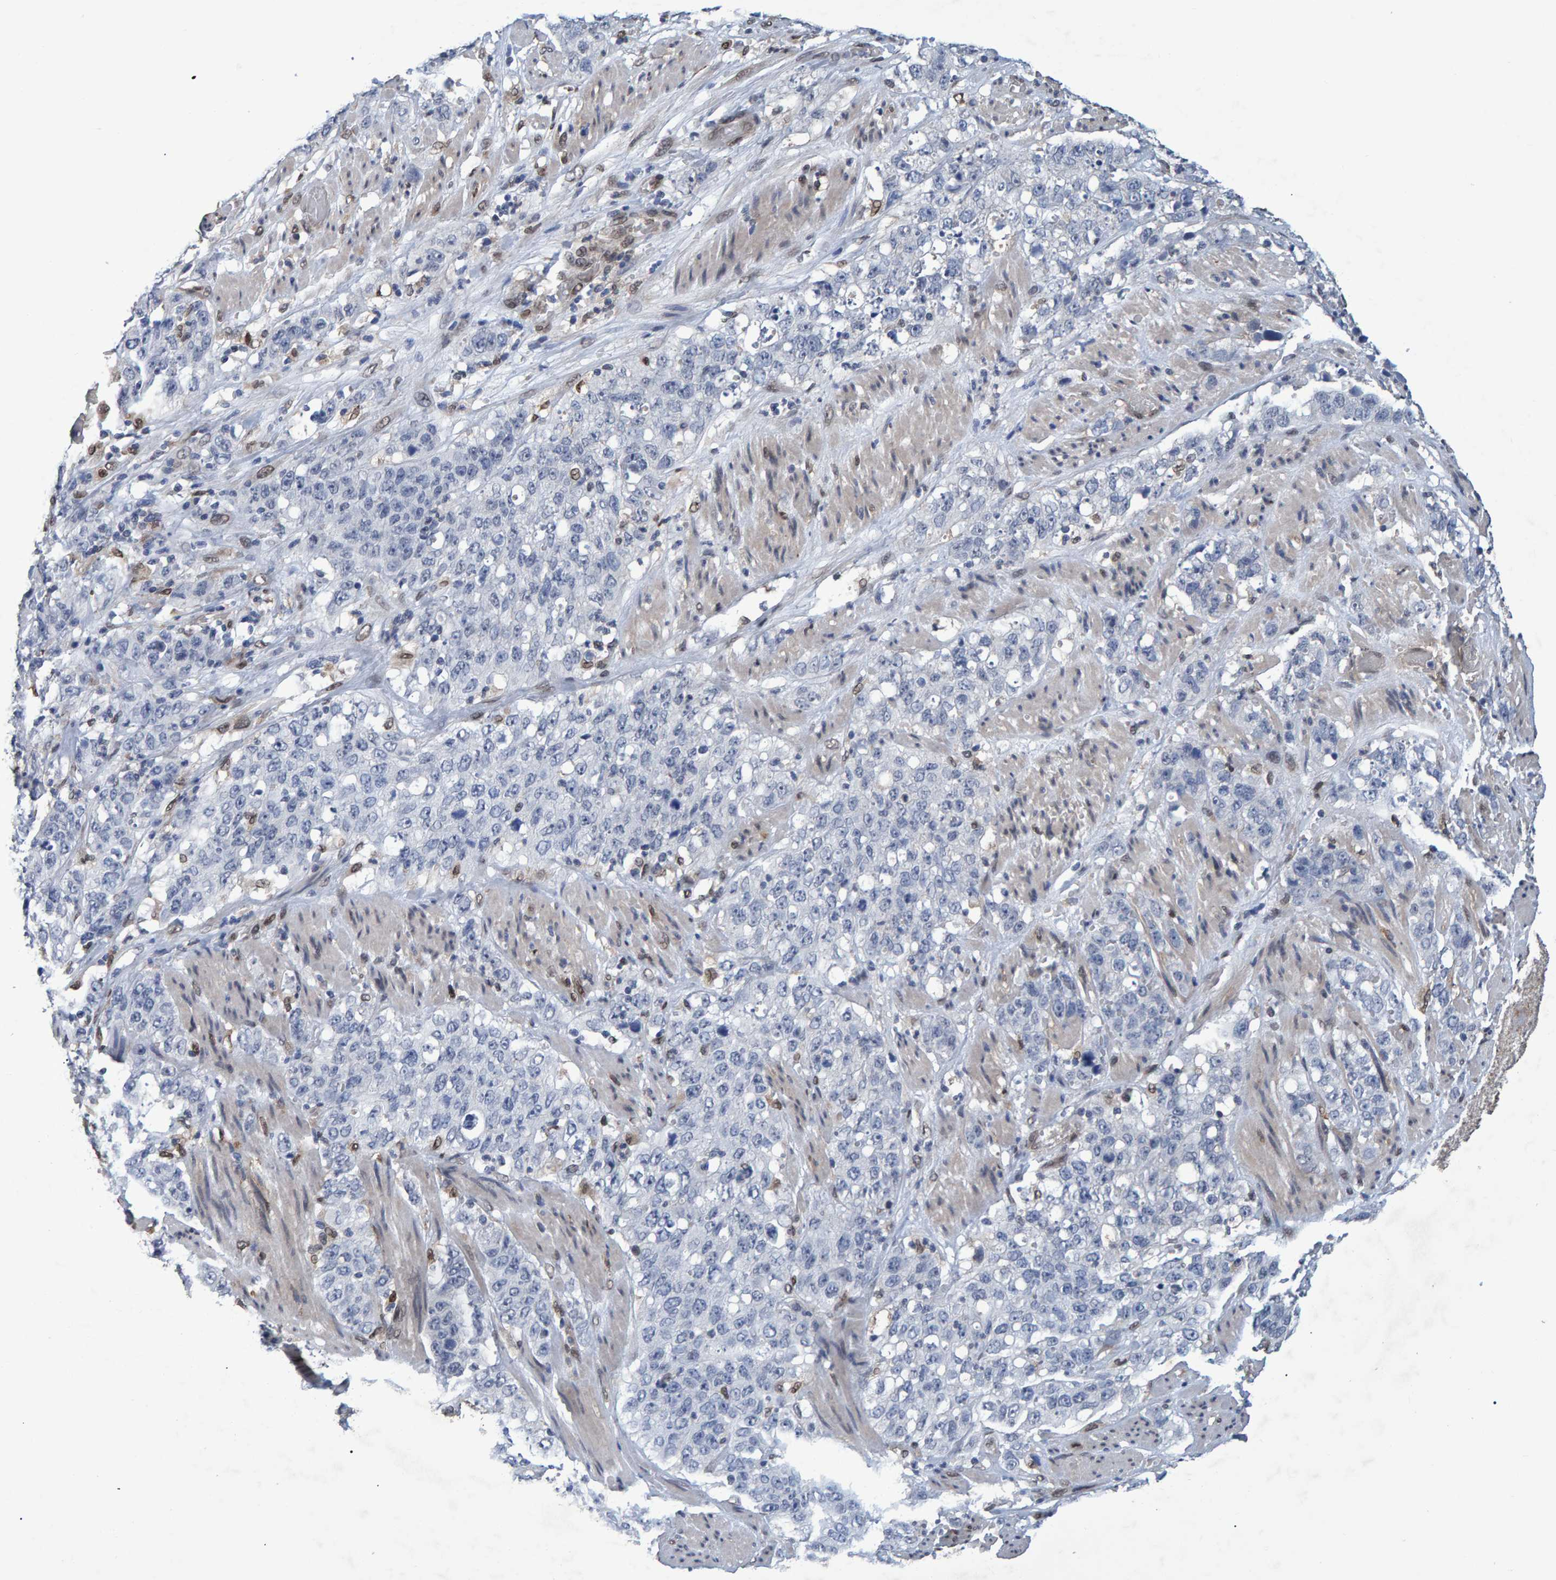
{"staining": {"intensity": "negative", "quantity": "none", "location": "none"}, "tissue": "stomach cancer", "cell_type": "Tumor cells", "image_type": "cancer", "snomed": [{"axis": "morphology", "description": "Adenocarcinoma, NOS"}, {"axis": "topography", "description": "Stomach"}], "caption": "Tumor cells are negative for brown protein staining in stomach cancer. (DAB (3,3'-diaminobenzidine) immunohistochemistry (IHC), high magnification).", "gene": "QKI", "patient": {"sex": "male", "age": 48}}